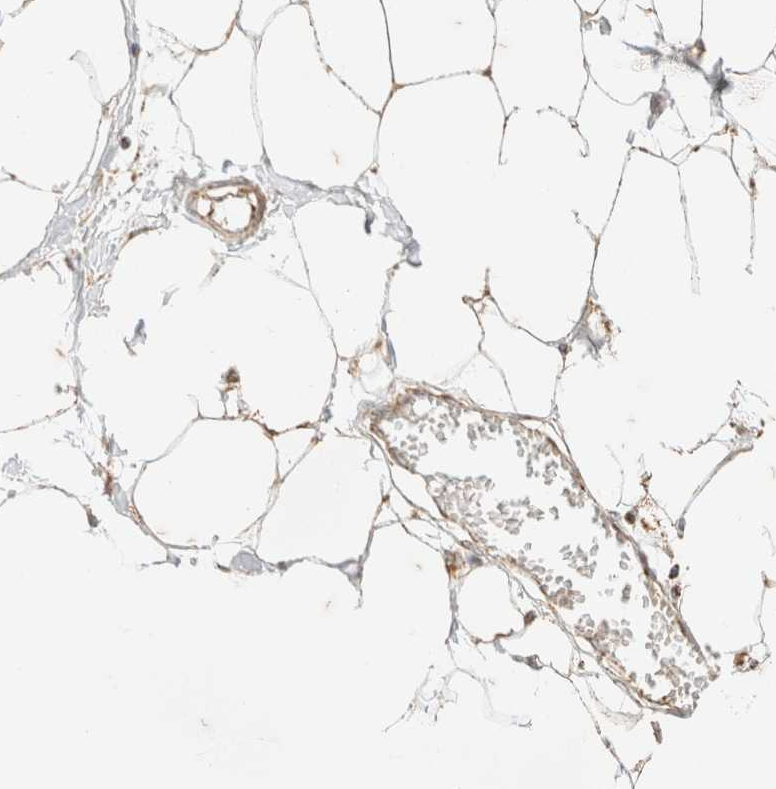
{"staining": {"intensity": "moderate", "quantity": ">75%", "location": "cytoplasmic/membranous"}, "tissue": "adipose tissue", "cell_type": "Adipocytes", "image_type": "normal", "snomed": [{"axis": "morphology", "description": "Normal tissue, NOS"}, {"axis": "morphology", "description": "Adenocarcinoma, NOS"}, {"axis": "topography", "description": "Colon"}, {"axis": "topography", "description": "Peripheral nerve tissue"}], "caption": "Human adipose tissue stained for a protein (brown) shows moderate cytoplasmic/membranous positive staining in about >75% of adipocytes.", "gene": "TACO1", "patient": {"sex": "male", "age": 14}}